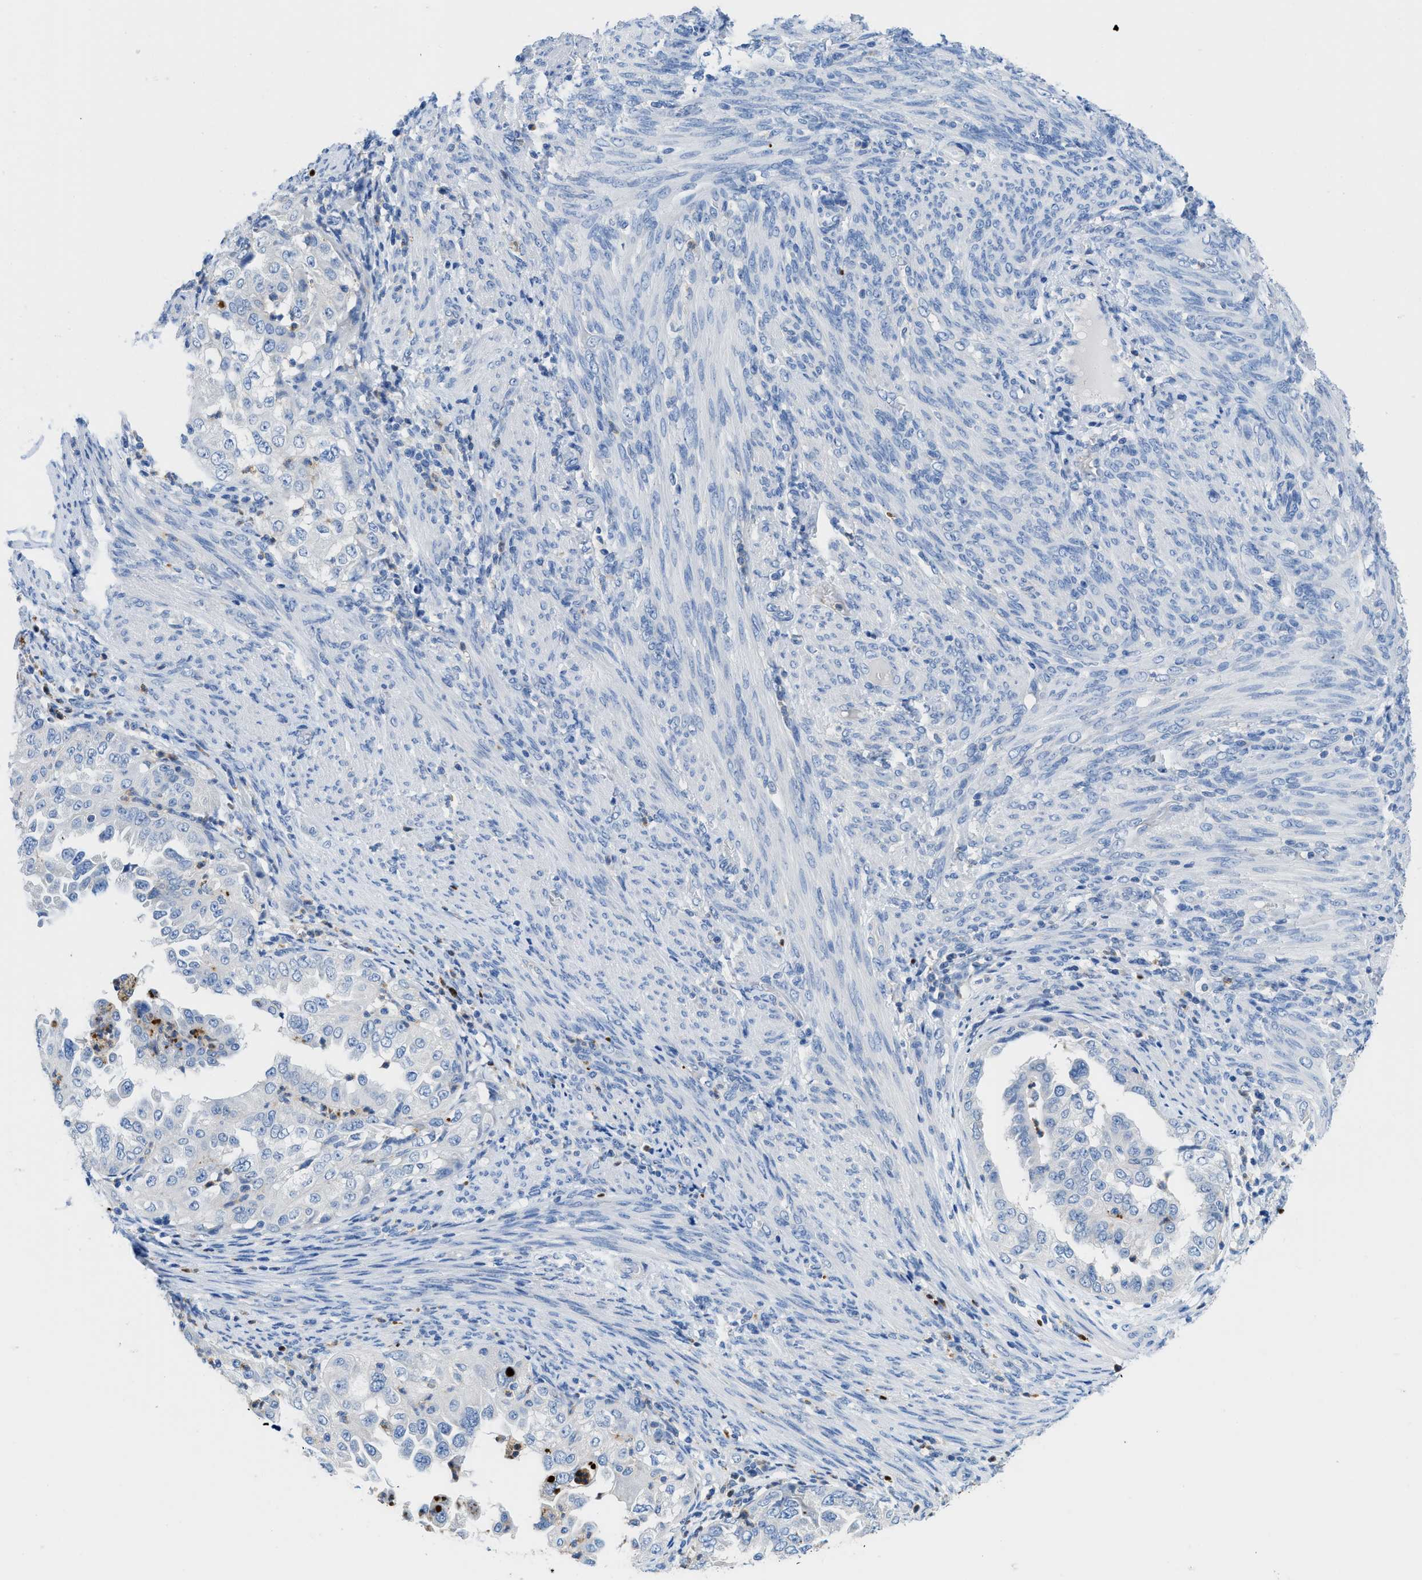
{"staining": {"intensity": "negative", "quantity": "none", "location": "none"}, "tissue": "endometrial cancer", "cell_type": "Tumor cells", "image_type": "cancer", "snomed": [{"axis": "morphology", "description": "Adenocarcinoma, NOS"}, {"axis": "topography", "description": "Endometrium"}], "caption": "Human endometrial cancer (adenocarcinoma) stained for a protein using IHC exhibits no expression in tumor cells.", "gene": "NEB", "patient": {"sex": "female", "age": 85}}